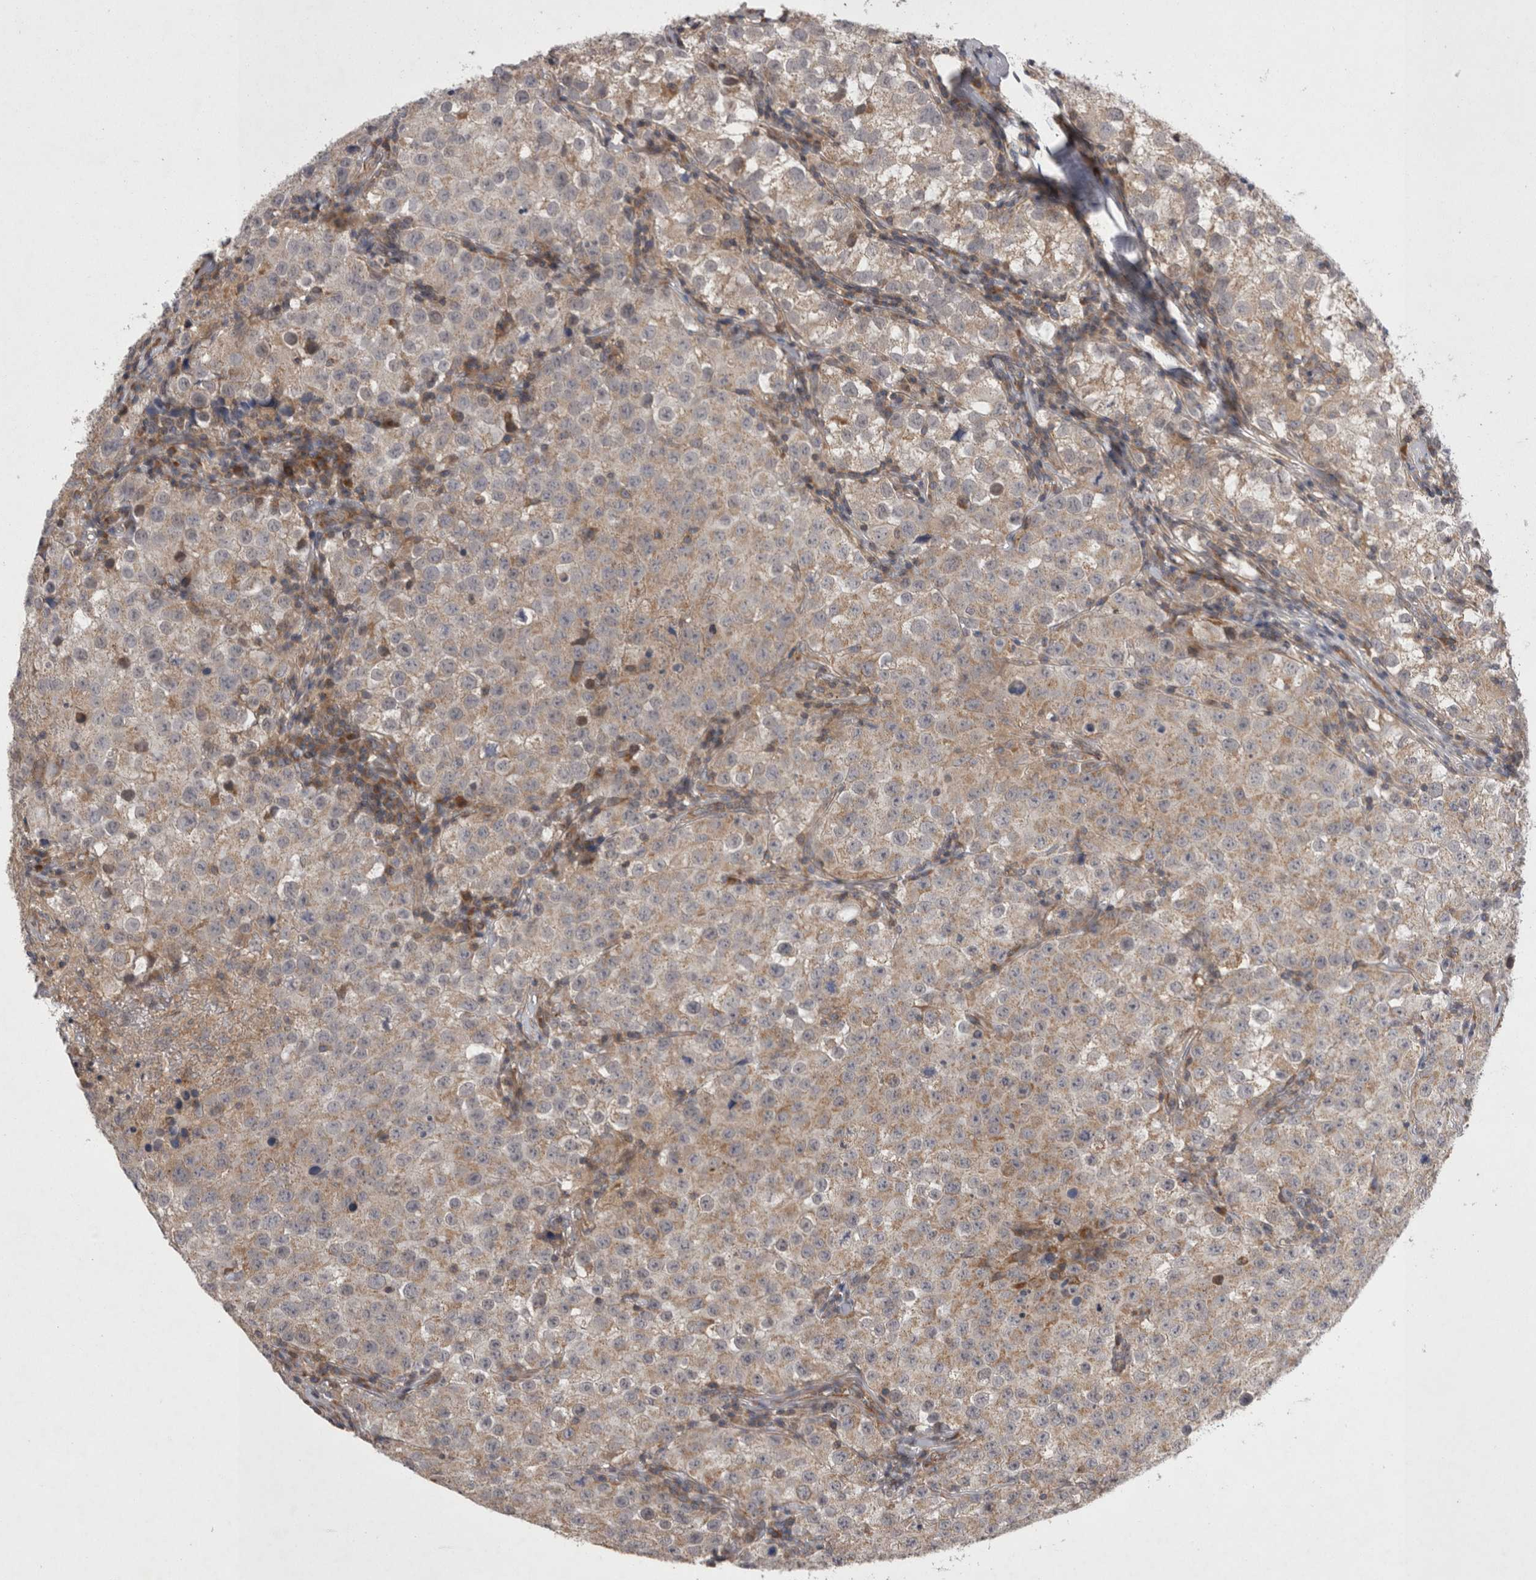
{"staining": {"intensity": "weak", "quantity": ">75%", "location": "cytoplasmic/membranous"}, "tissue": "testis cancer", "cell_type": "Tumor cells", "image_type": "cancer", "snomed": [{"axis": "morphology", "description": "Seminoma, NOS"}, {"axis": "morphology", "description": "Carcinoma, Embryonal, NOS"}, {"axis": "topography", "description": "Testis"}], "caption": "Human testis cancer stained with a protein marker exhibits weak staining in tumor cells.", "gene": "TSPOAP1", "patient": {"sex": "male", "age": 43}}